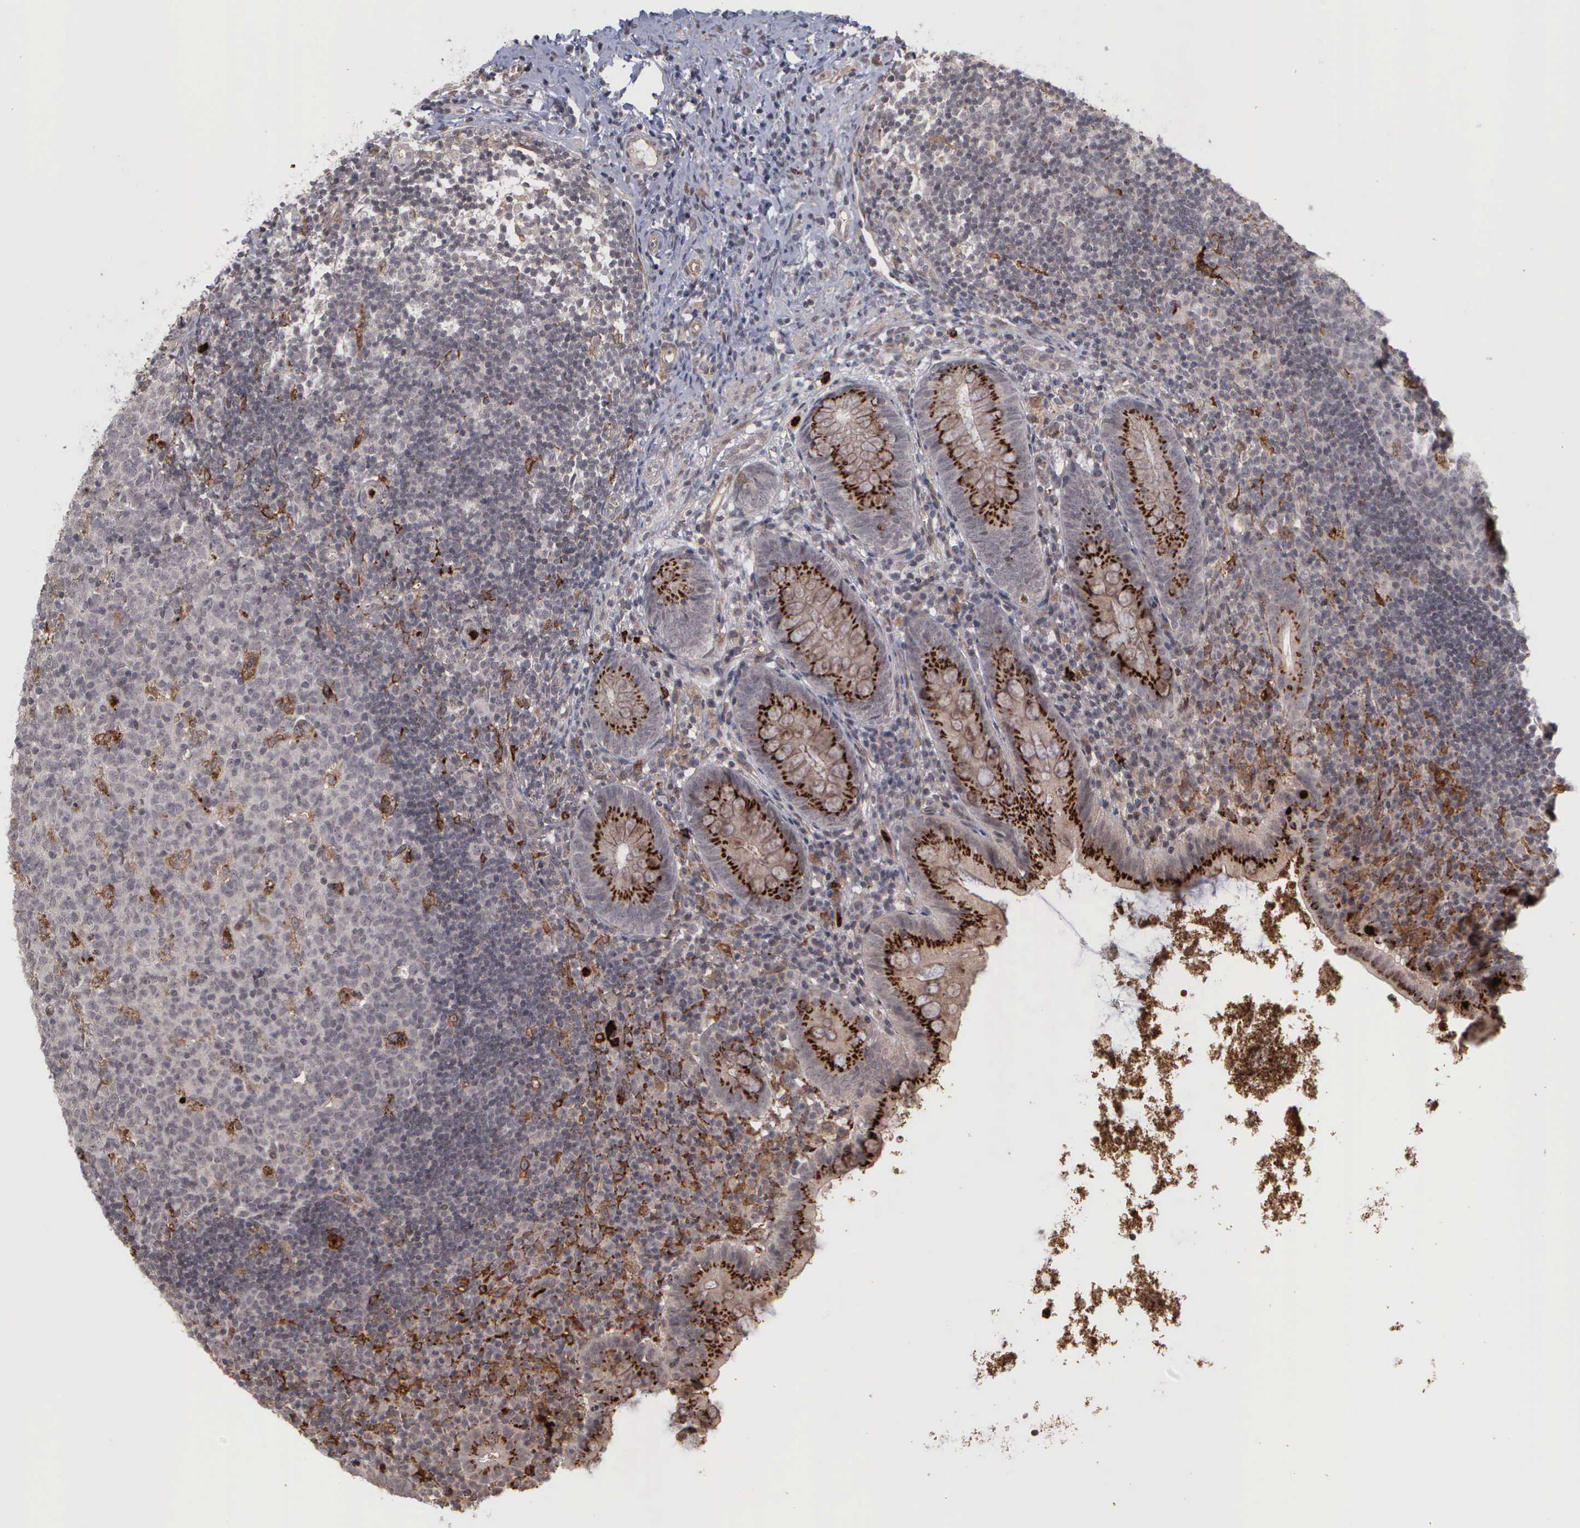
{"staining": {"intensity": "moderate", "quantity": "25%-75%", "location": "cytoplasmic/membranous"}, "tissue": "appendix", "cell_type": "Glandular cells", "image_type": "normal", "snomed": [{"axis": "morphology", "description": "Normal tissue, NOS"}, {"axis": "topography", "description": "Appendix"}], "caption": "Brown immunohistochemical staining in benign appendix displays moderate cytoplasmic/membranous expression in about 25%-75% of glandular cells.", "gene": "MMP9", "patient": {"sex": "female", "age": 9}}